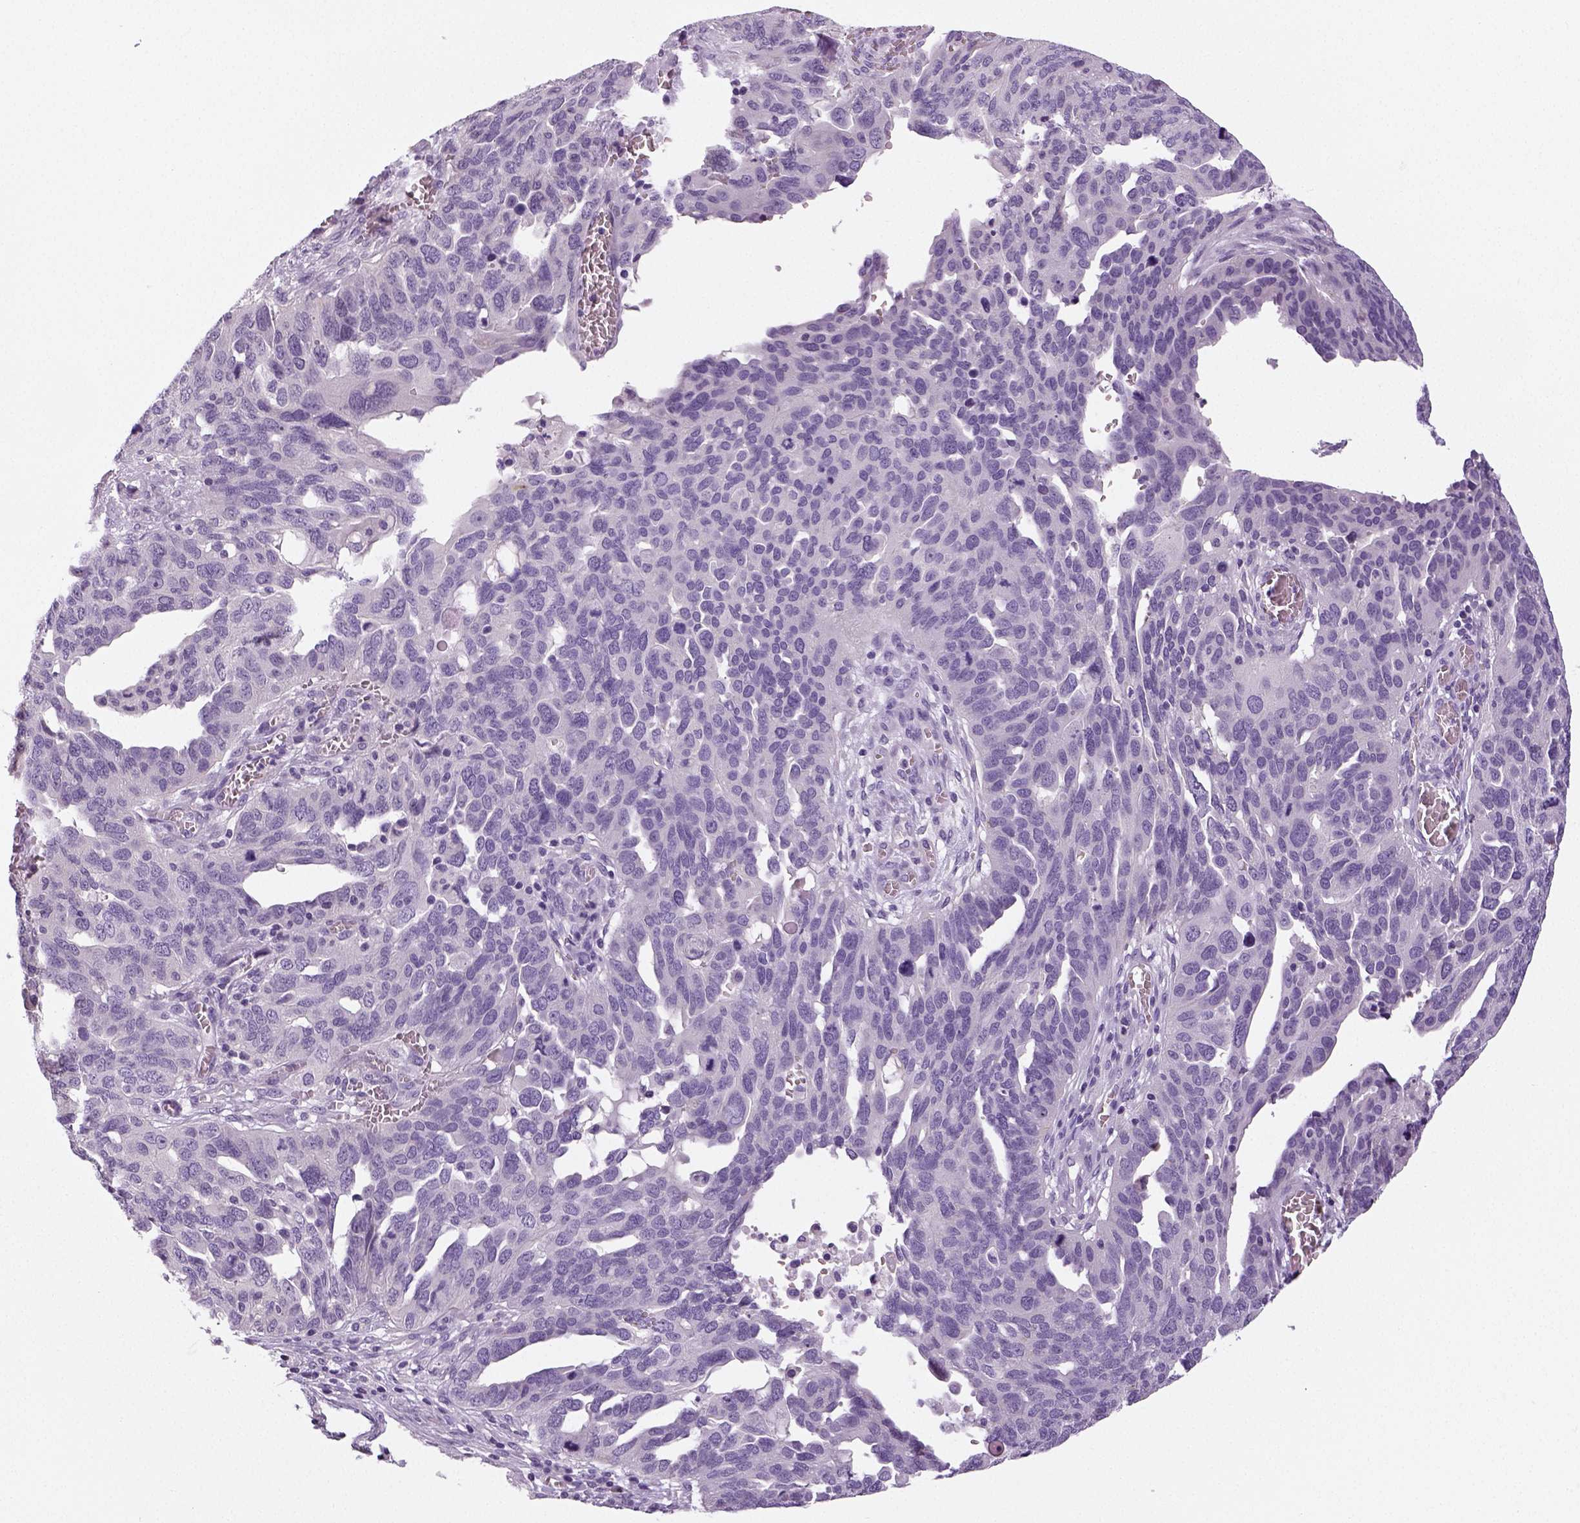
{"staining": {"intensity": "negative", "quantity": "none", "location": "none"}, "tissue": "ovarian cancer", "cell_type": "Tumor cells", "image_type": "cancer", "snomed": [{"axis": "morphology", "description": "Carcinoma, endometroid"}, {"axis": "topography", "description": "Soft tissue"}, {"axis": "topography", "description": "Ovary"}], "caption": "A photomicrograph of ovarian cancer (endometroid carcinoma) stained for a protein displays no brown staining in tumor cells.", "gene": "TSPAN7", "patient": {"sex": "female", "age": 52}}